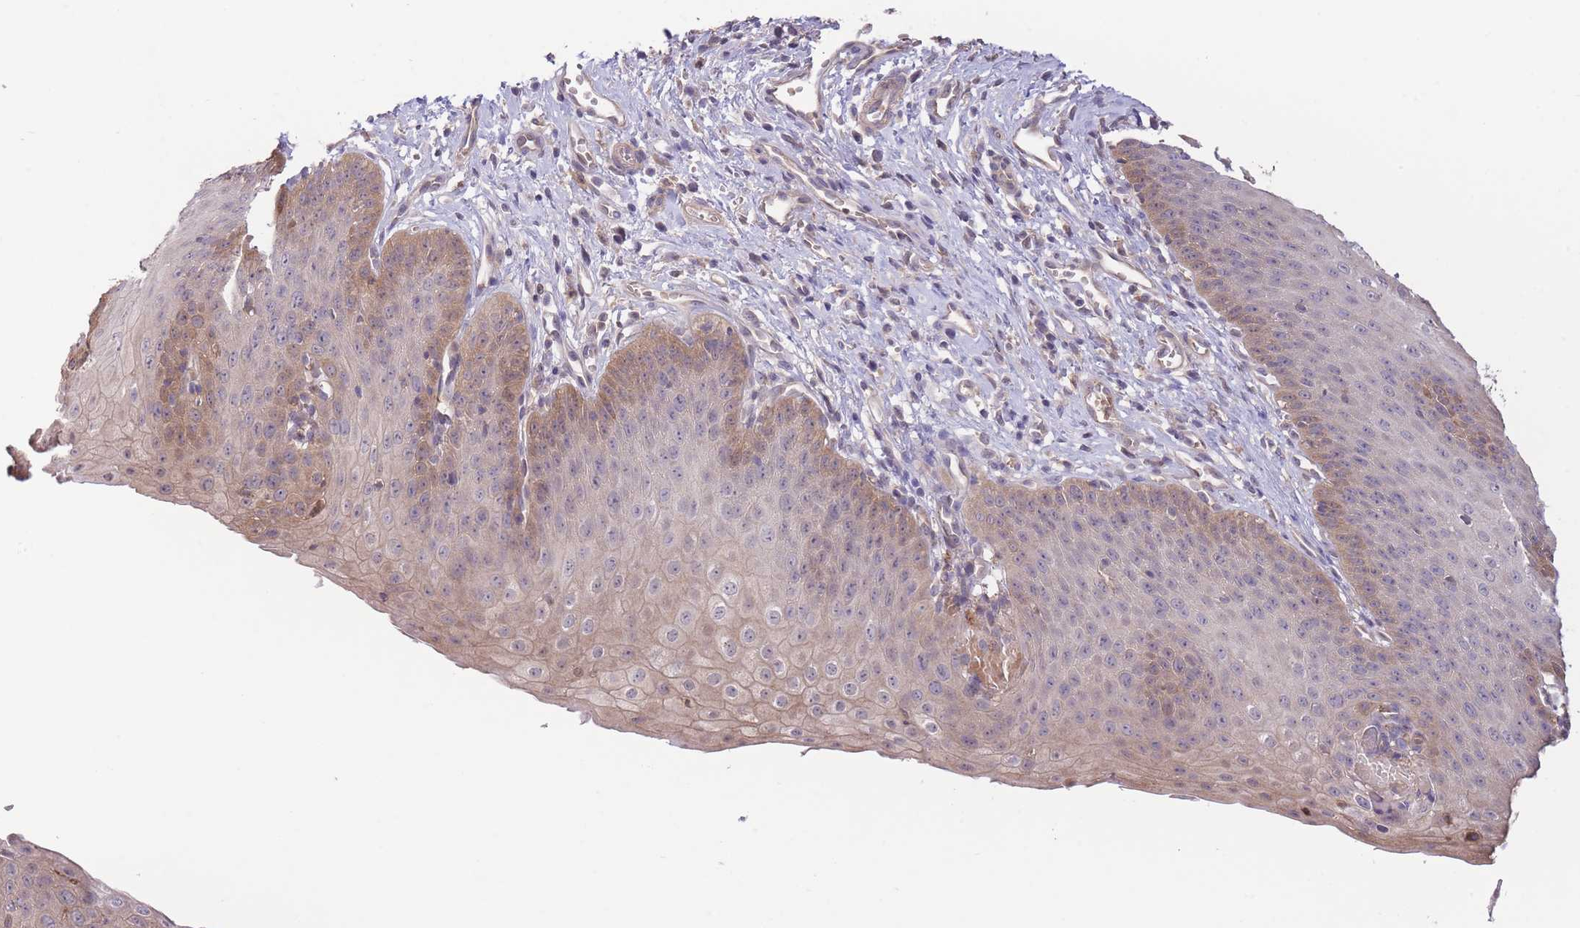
{"staining": {"intensity": "moderate", "quantity": "<25%", "location": "cytoplasmic/membranous"}, "tissue": "esophagus", "cell_type": "Squamous epithelial cells", "image_type": "normal", "snomed": [{"axis": "morphology", "description": "Normal tissue, NOS"}, {"axis": "topography", "description": "Esophagus"}], "caption": "About <25% of squamous epithelial cells in unremarkable human esophagus show moderate cytoplasmic/membranous protein positivity as visualized by brown immunohistochemical staining.", "gene": "ZNF304", "patient": {"sex": "male", "age": 71}}